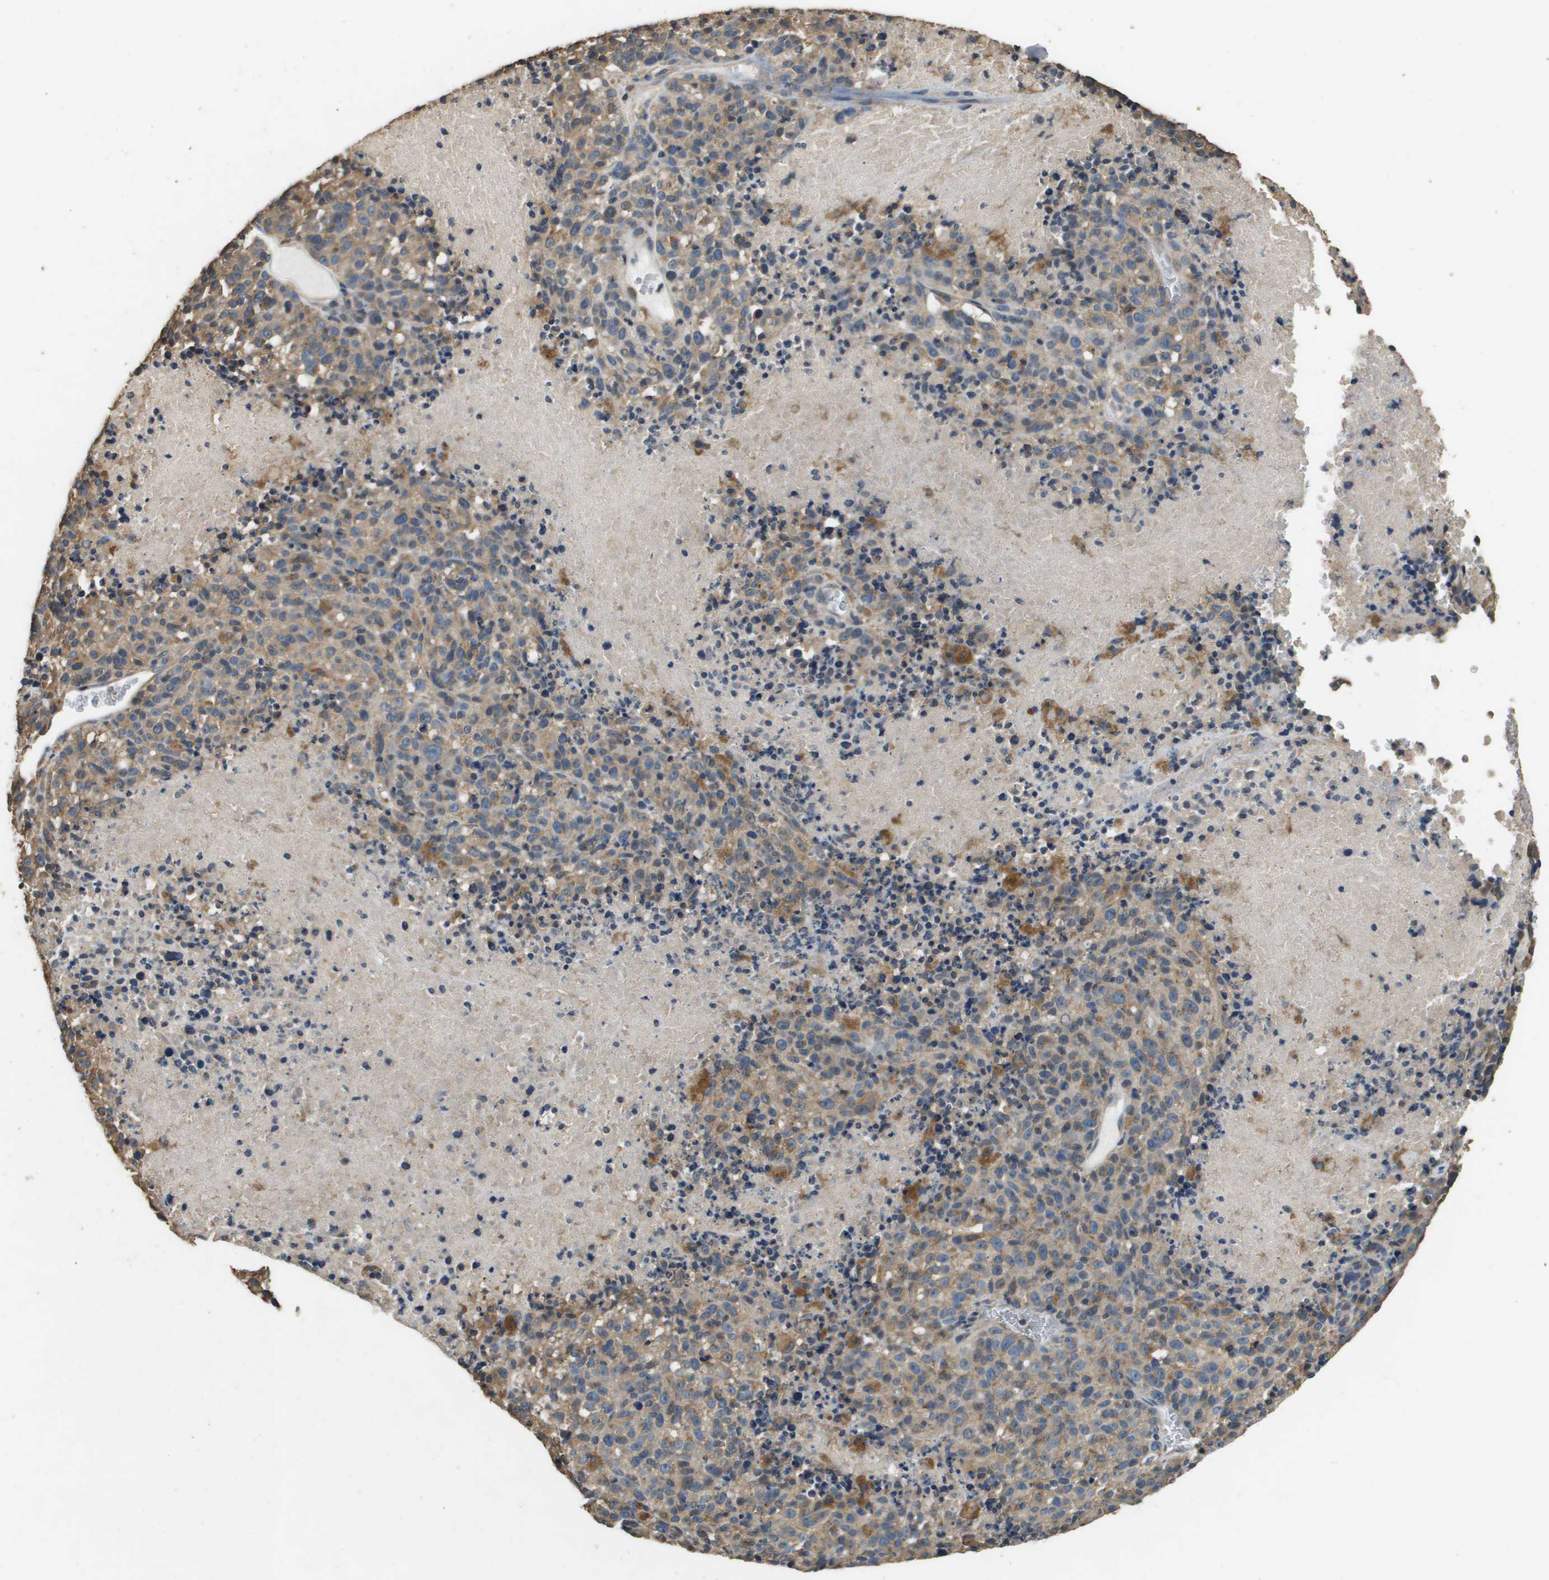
{"staining": {"intensity": "weak", "quantity": "25%-75%", "location": "cytoplasmic/membranous"}, "tissue": "melanoma", "cell_type": "Tumor cells", "image_type": "cancer", "snomed": [{"axis": "morphology", "description": "Malignant melanoma, Metastatic site"}, {"axis": "topography", "description": "Cerebral cortex"}], "caption": "Immunohistochemical staining of human malignant melanoma (metastatic site) shows low levels of weak cytoplasmic/membranous expression in approximately 25%-75% of tumor cells. Immunohistochemistry stains the protein of interest in brown and the nuclei are stained blue.", "gene": "RAB6B", "patient": {"sex": "female", "age": 52}}